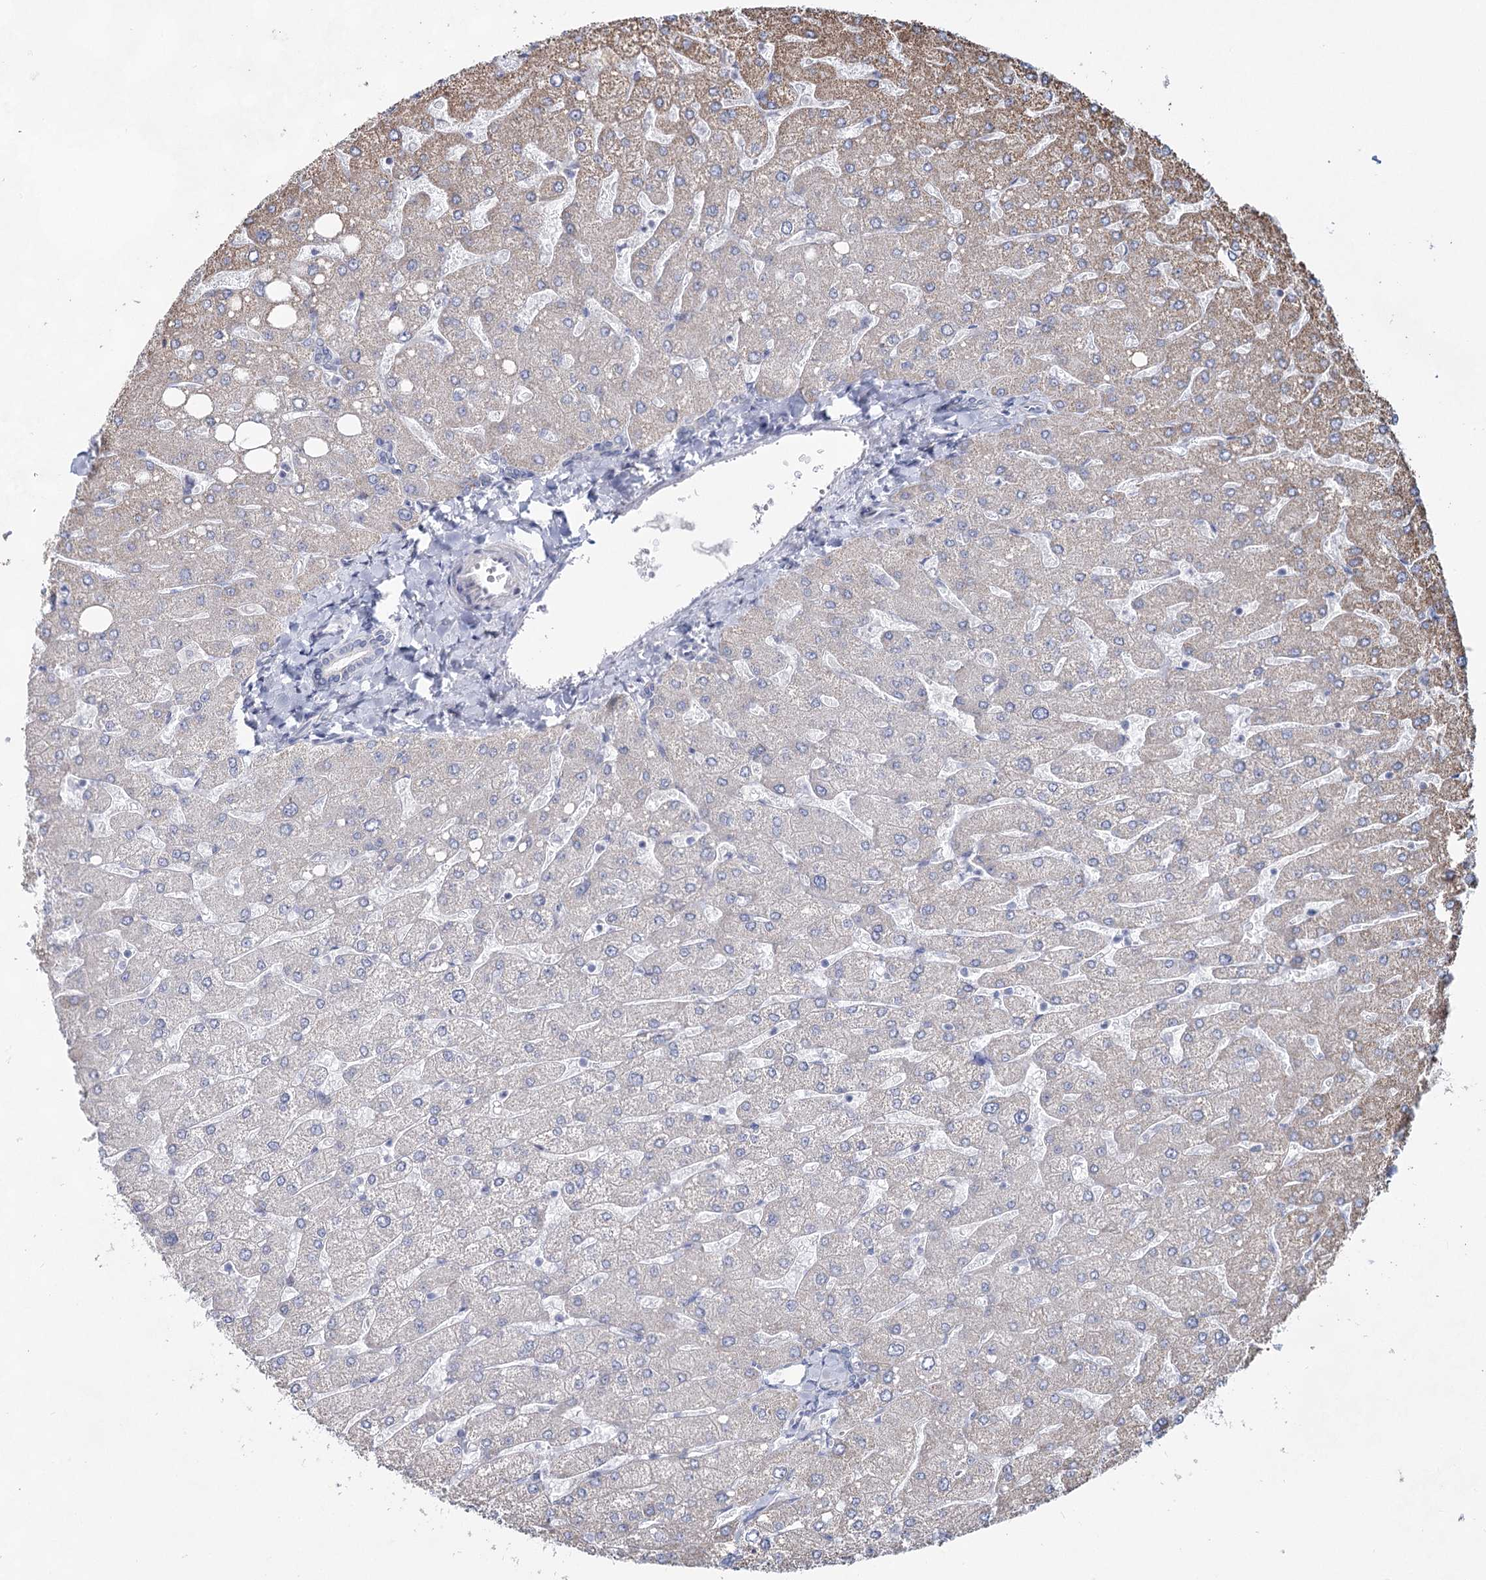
{"staining": {"intensity": "moderate", "quantity": "<25%", "location": "cytoplasmic/membranous"}, "tissue": "liver", "cell_type": "Cholangiocytes", "image_type": "normal", "snomed": [{"axis": "morphology", "description": "Normal tissue, NOS"}, {"axis": "topography", "description": "Liver"}], "caption": "An immunohistochemistry micrograph of benign tissue is shown. Protein staining in brown labels moderate cytoplasmic/membranous positivity in liver within cholangiocytes. (Stains: DAB (3,3'-diaminobenzidine) in brown, nuclei in blue, Microscopy: brightfield microscopy at high magnification).", "gene": "CCDC73", "patient": {"sex": "male", "age": 55}}